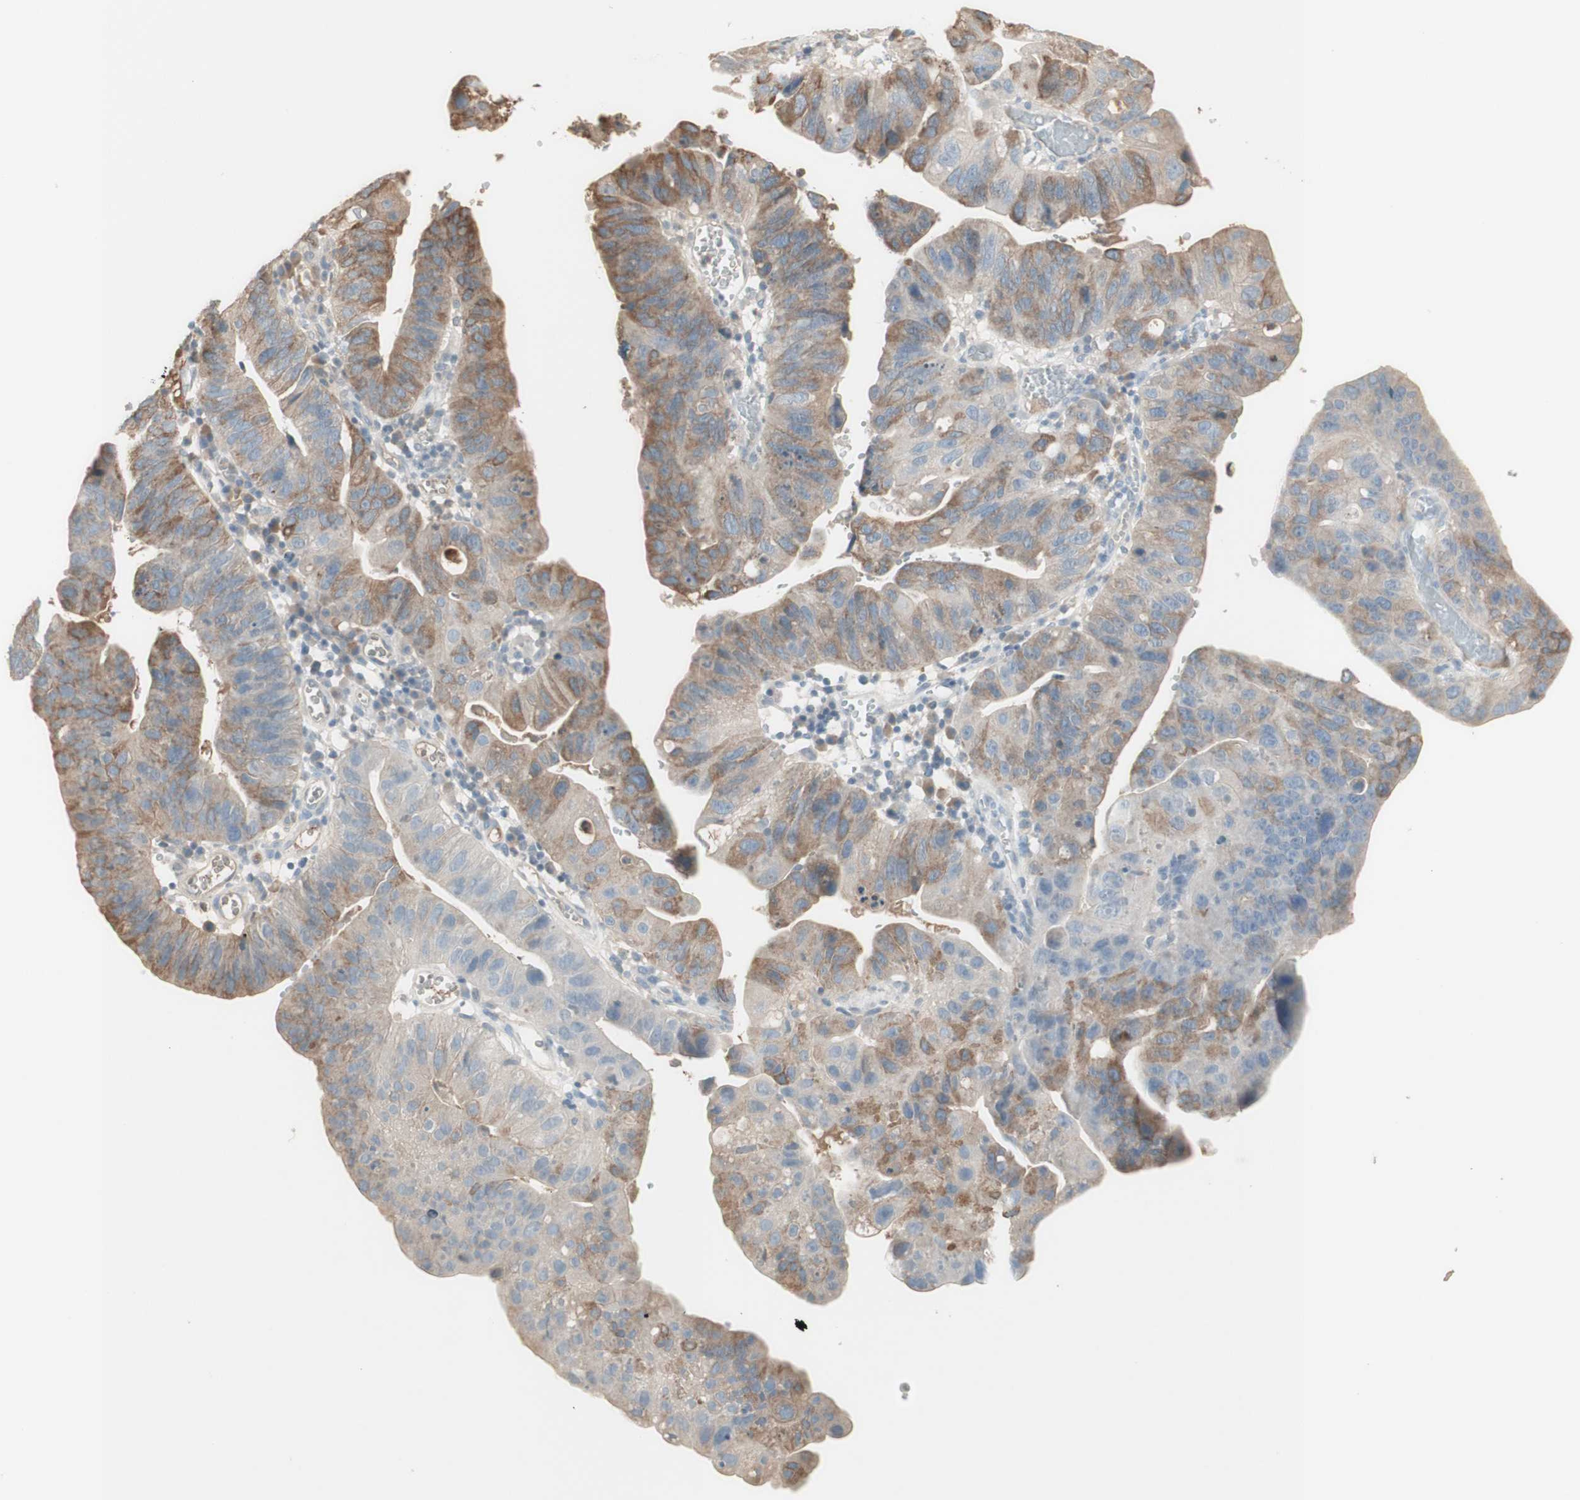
{"staining": {"intensity": "moderate", "quantity": ">75%", "location": "cytoplasmic/membranous"}, "tissue": "stomach cancer", "cell_type": "Tumor cells", "image_type": "cancer", "snomed": [{"axis": "morphology", "description": "Adenocarcinoma, NOS"}, {"axis": "topography", "description": "Stomach"}], "caption": "DAB (3,3'-diaminobenzidine) immunohistochemical staining of human adenocarcinoma (stomach) demonstrates moderate cytoplasmic/membranous protein staining in about >75% of tumor cells. (Stains: DAB in brown, nuclei in blue, Microscopy: brightfield microscopy at high magnification).", "gene": "IFNG", "patient": {"sex": "male", "age": 59}}